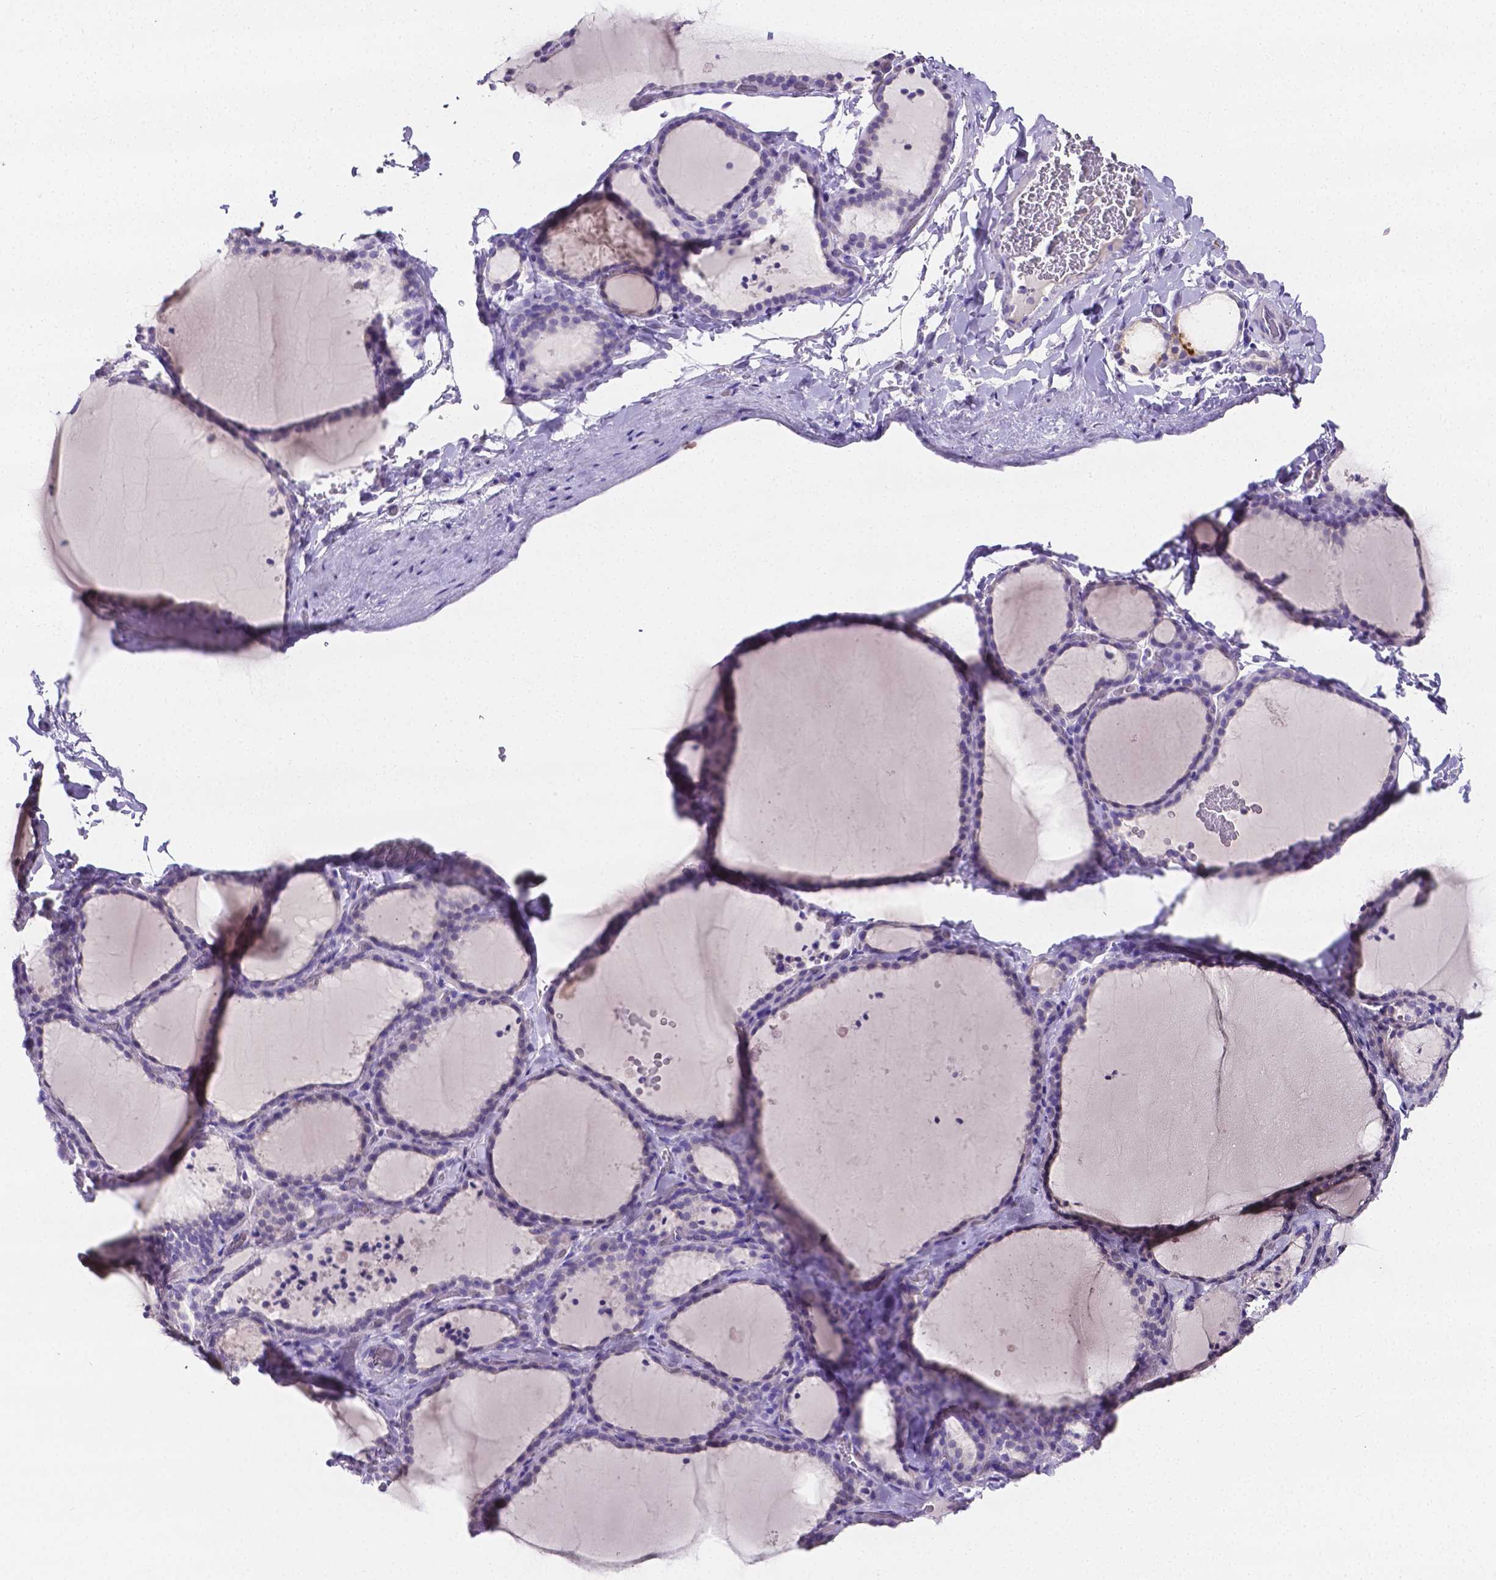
{"staining": {"intensity": "negative", "quantity": "none", "location": "none"}, "tissue": "thyroid gland", "cell_type": "Glandular cells", "image_type": "normal", "snomed": [{"axis": "morphology", "description": "Normal tissue, NOS"}, {"axis": "topography", "description": "Thyroid gland"}], "caption": "Thyroid gland stained for a protein using immunohistochemistry demonstrates no expression glandular cells.", "gene": "SLC22A2", "patient": {"sex": "female", "age": 22}}